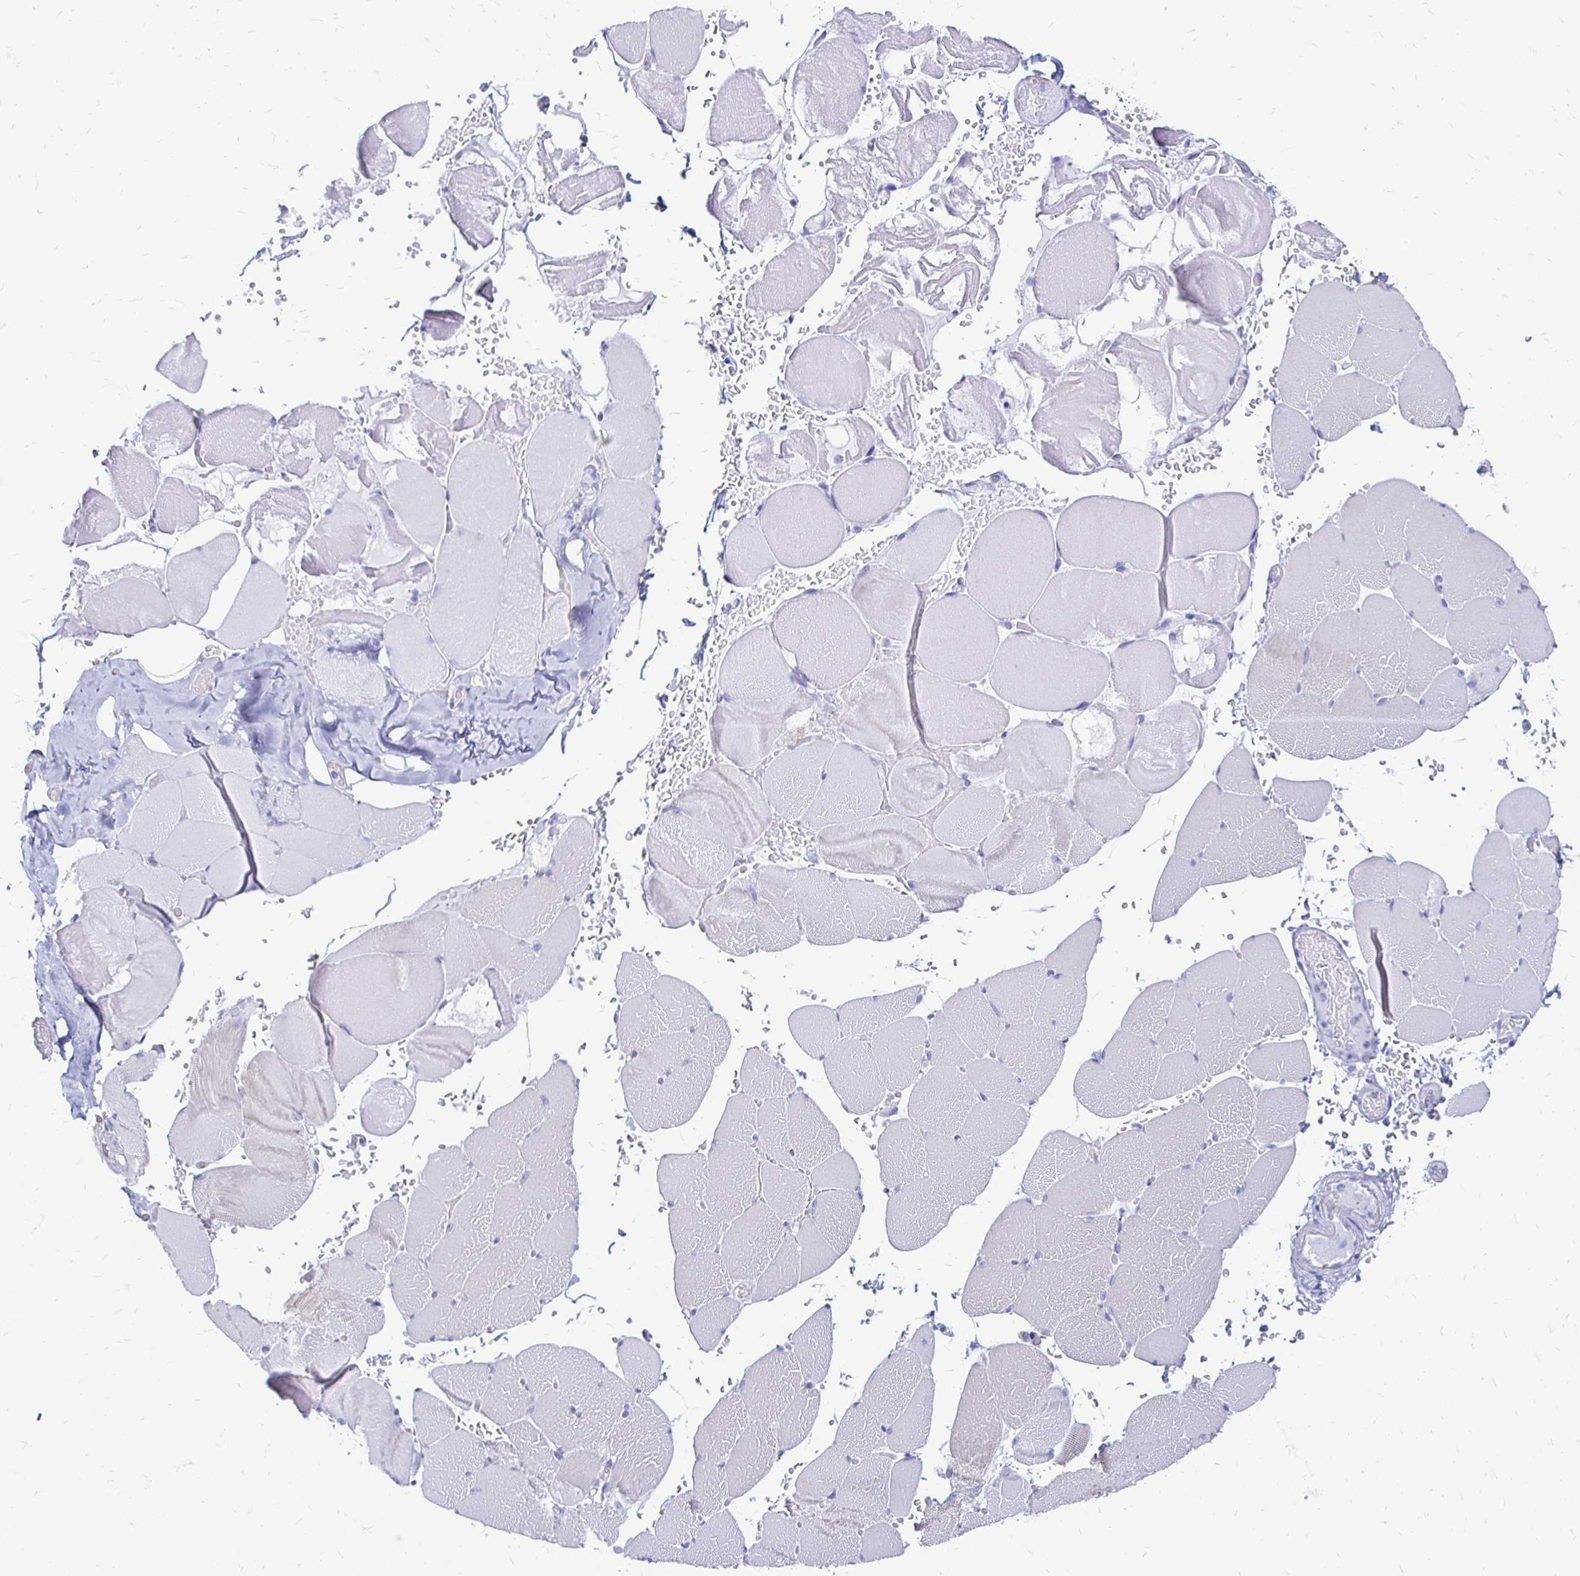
{"staining": {"intensity": "negative", "quantity": "none", "location": "none"}, "tissue": "skeletal muscle", "cell_type": "Myocytes", "image_type": "normal", "snomed": [{"axis": "morphology", "description": "Normal tissue, NOS"}, {"axis": "topography", "description": "Skeletal muscle"}], "caption": "Normal skeletal muscle was stained to show a protein in brown. There is no significant expression in myocytes. (DAB immunohistochemistry with hematoxylin counter stain).", "gene": "PAGE4", "patient": {"sex": "female", "age": 37}}